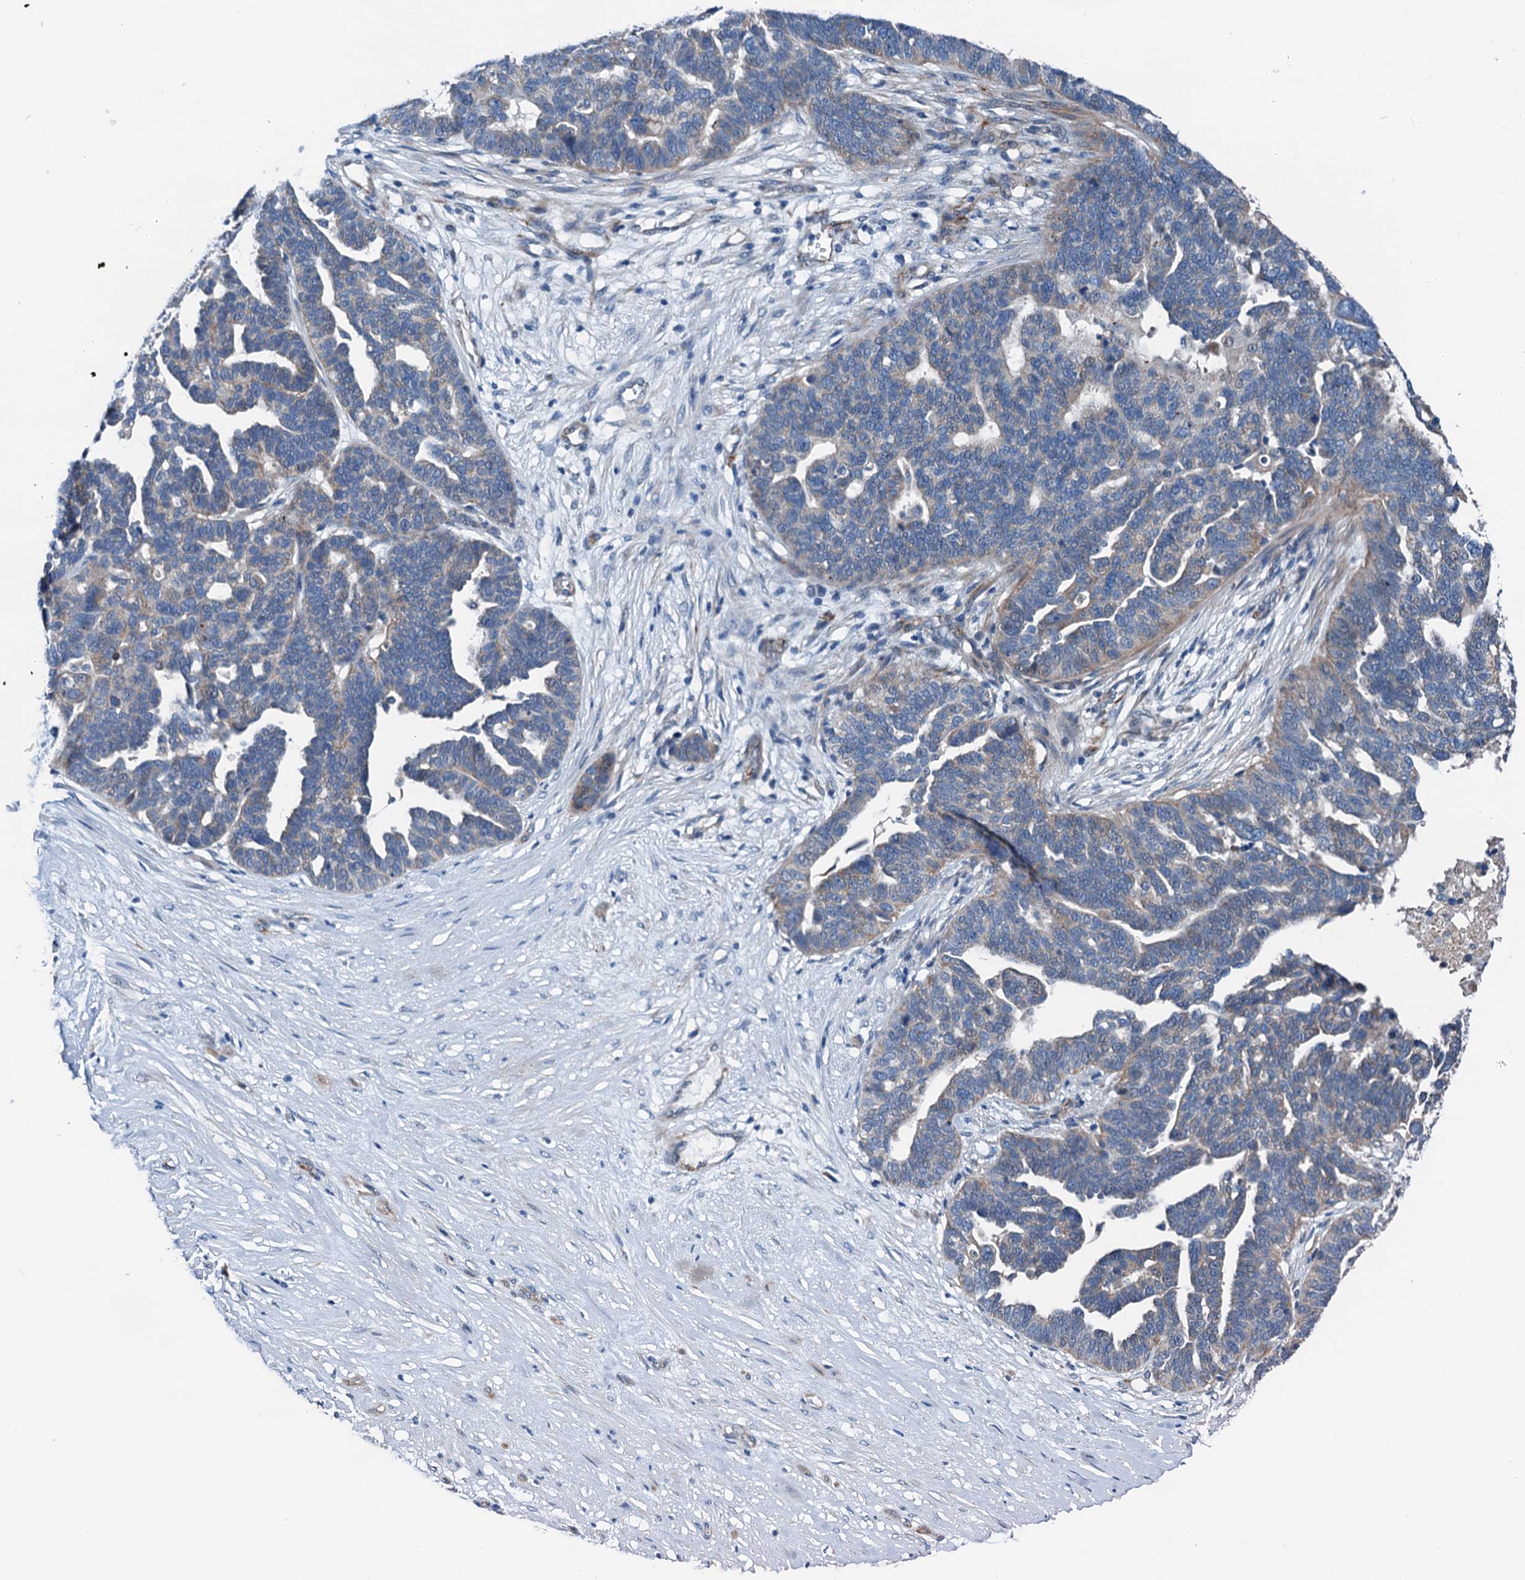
{"staining": {"intensity": "weak", "quantity": "25%-75%", "location": "cytoplasmic/membranous"}, "tissue": "ovarian cancer", "cell_type": "Tumor cells", "image_type": "cancer", "snomed": [{"axis": "morphology", "description": "Cystadenocarcinoma, serous, NOS"}, {"axis": "topography", "description": "Ovary"}], "caption": "Immunohistochemical staining of serous cystadenocarcinoma (ovarian) exhibits weak cytoplasmic/membranous protein expression in approximately 25%-75% of tumor cells. The protein of interest is shown in brown color, while the nuclei are stained blue.", "gene": "ELAC1", "patient": {"sex": "female", "age": 59}}